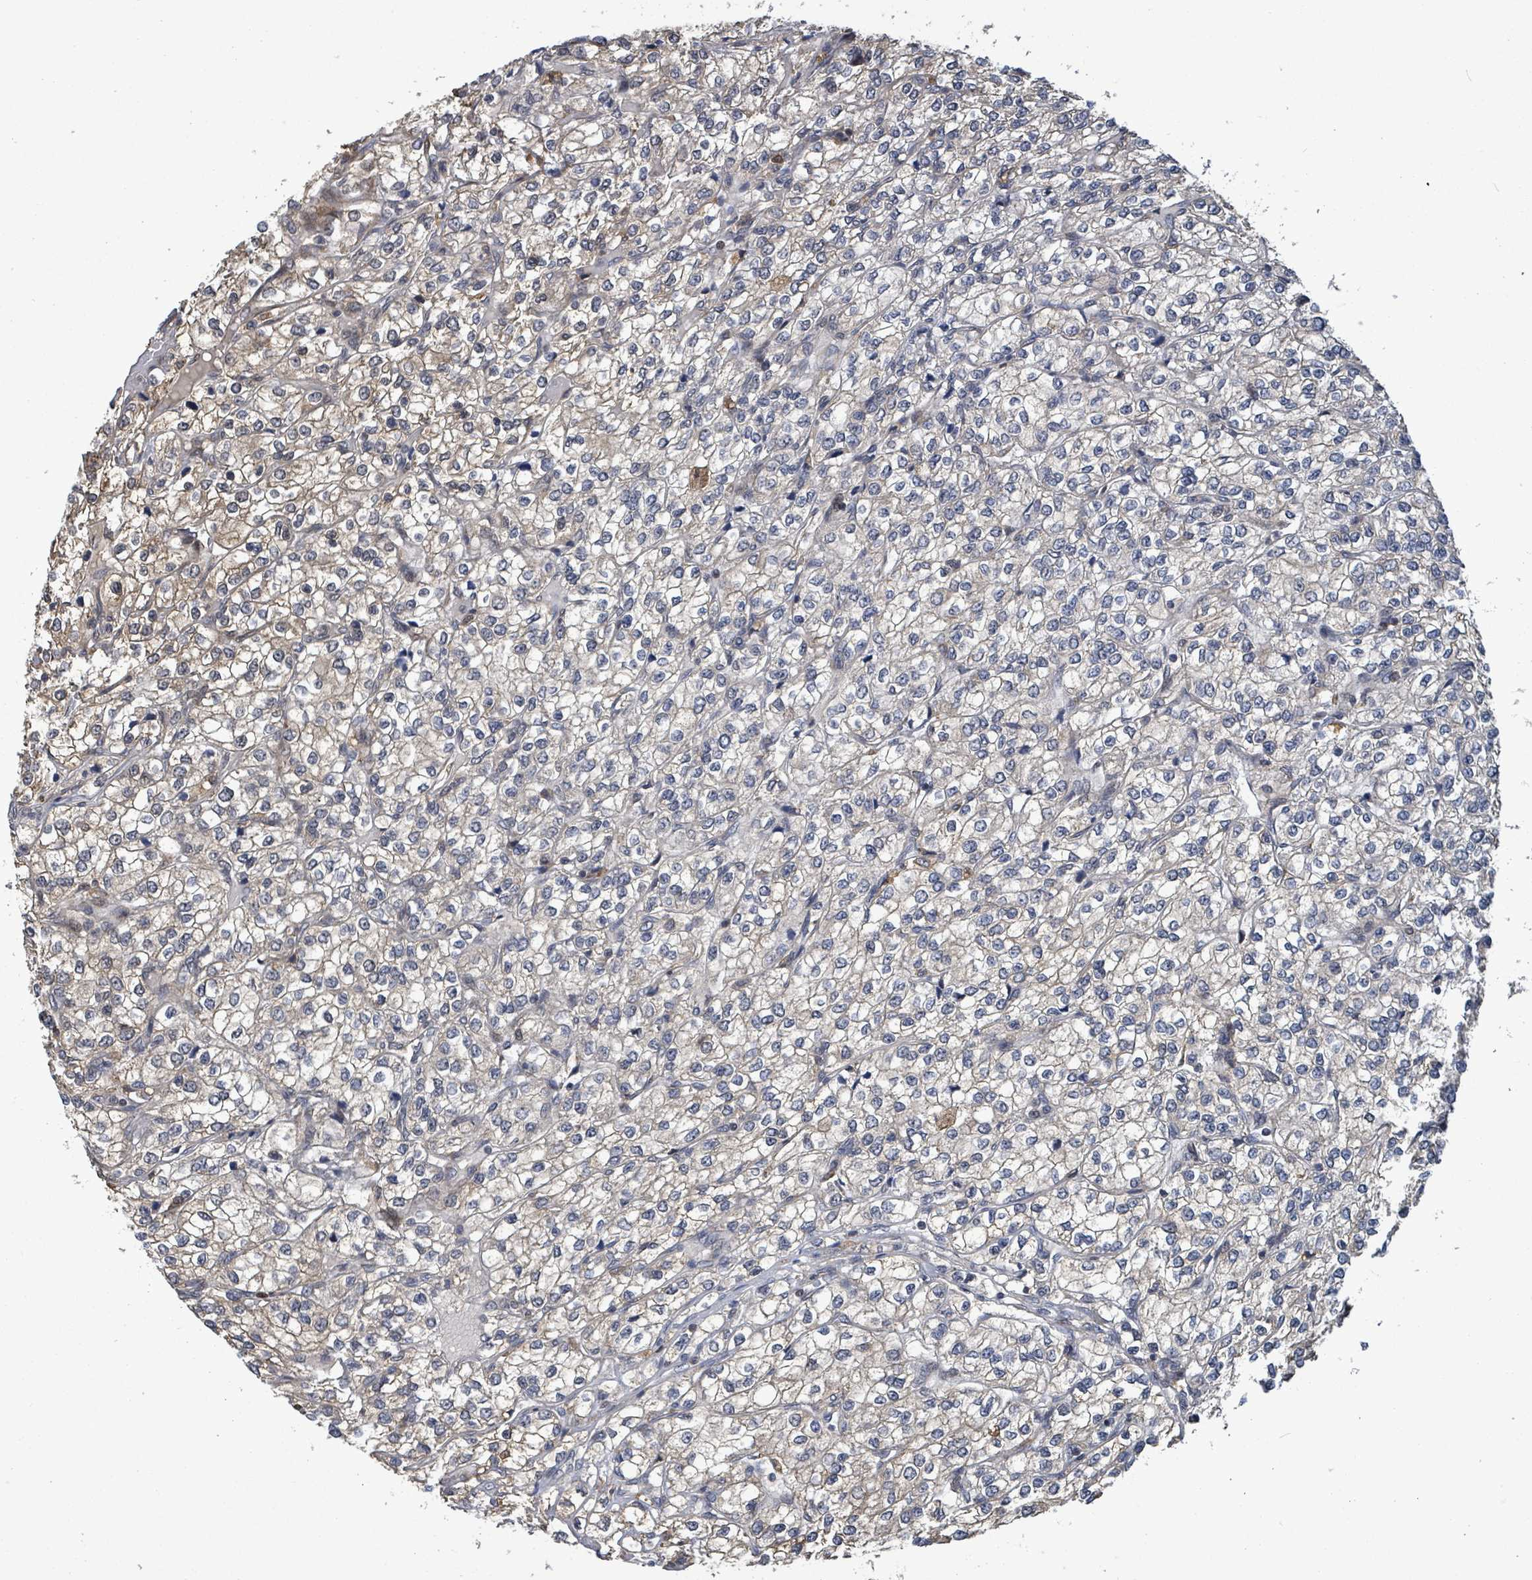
{"staining": {"intensity": "negative", "quantity": "none", "location": "none"}, "tissue": "renal cancer", "cell_type": "Tumor cells", "image_type": "cancer", "snomed": [{"axis": "morphology", "description": "Adenocarcinoma, NOS"}, {"axis": "topography", "description": "Kidney"}], "caption": "This is an immunohistochemistry image of renal adenocarcinoma. There is no positivity in tumor cells.", "gene": "FBXO6", "patient": {"sex": "male", "age": 80}}